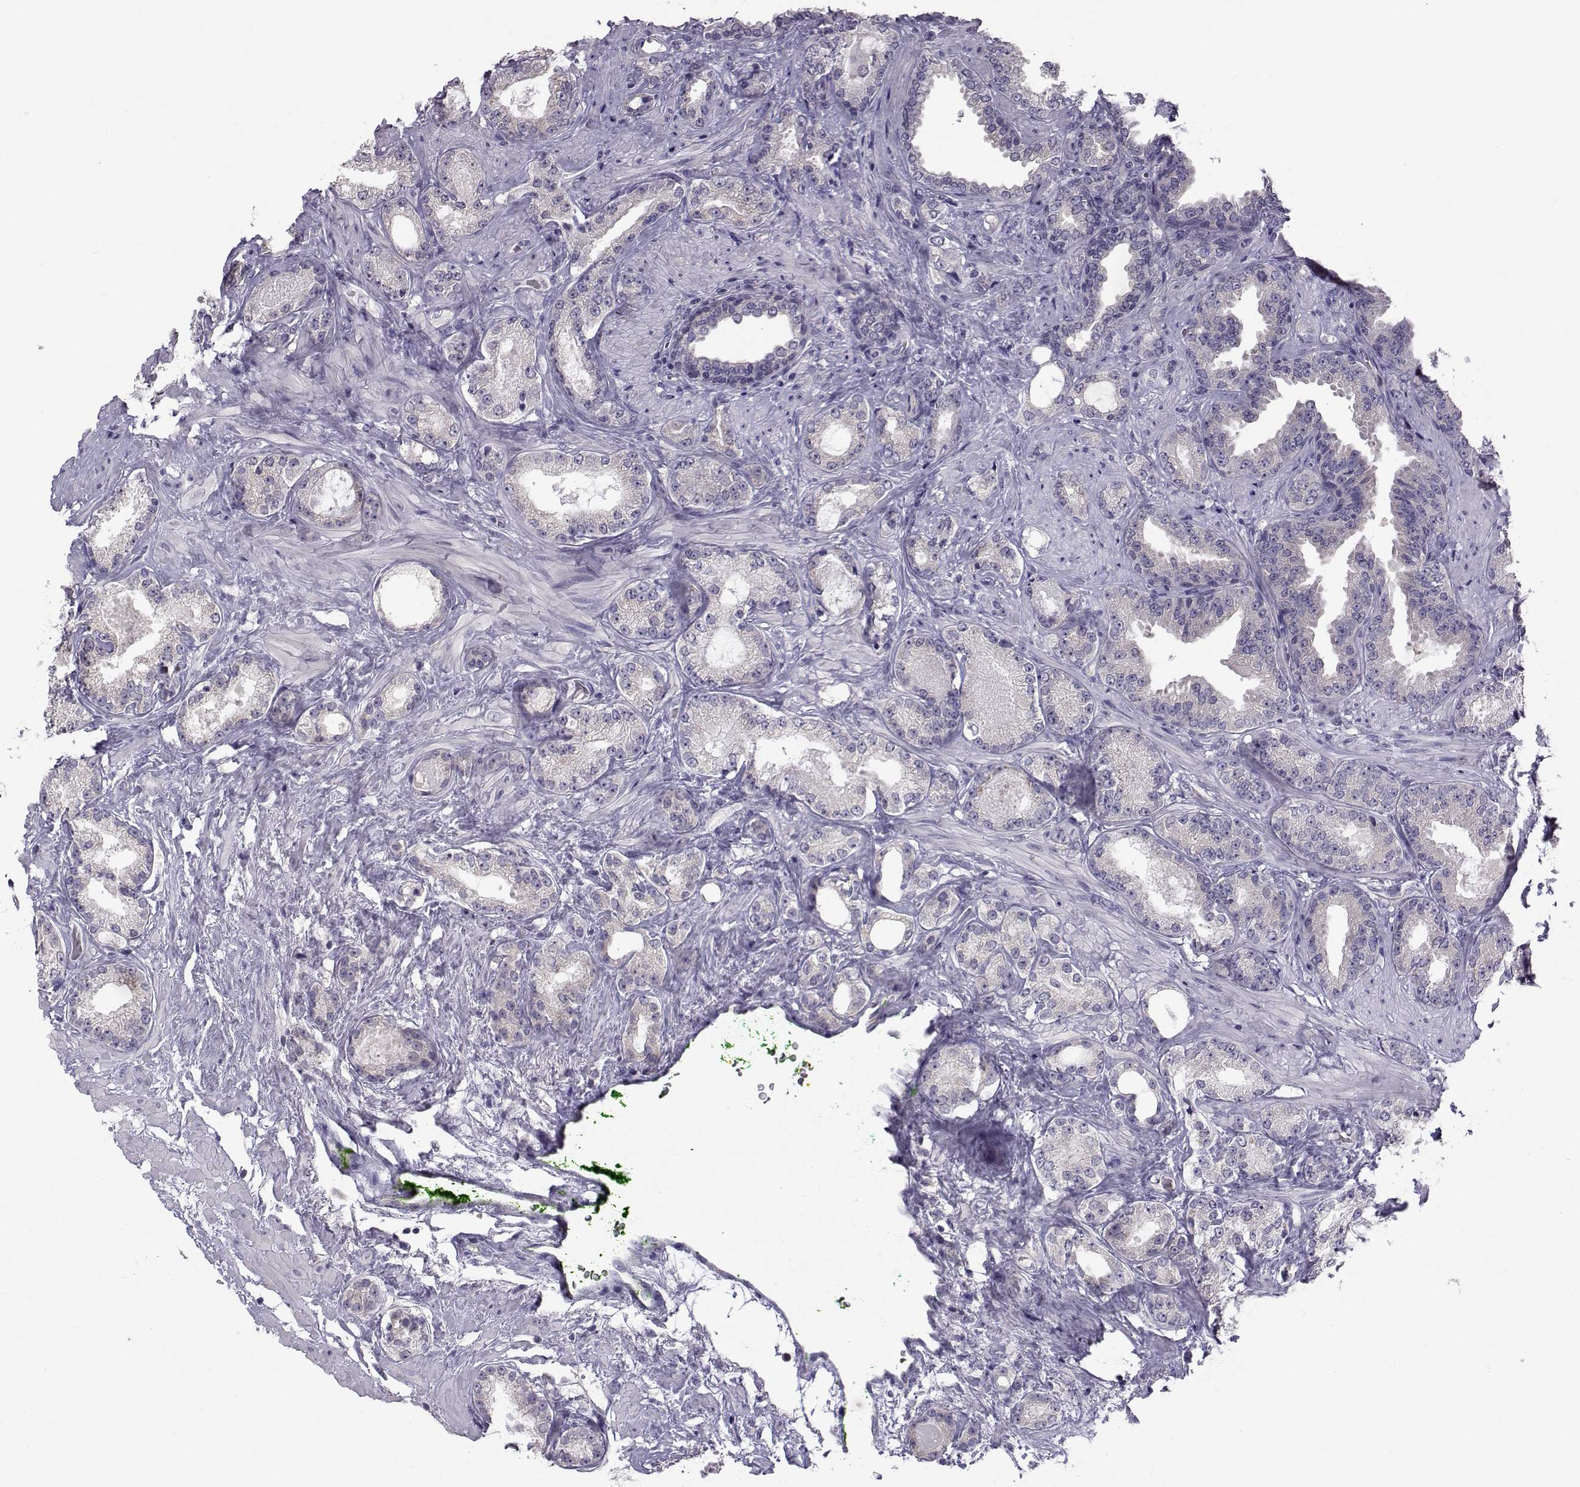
{"staining": {"intensity": "negative", "quantity": "none", "location": "none"}, "tissue": "prostate cancer", "cell_type": "Tumor cells", "image_type": "cancer", "snomed": [{"axis": "morphology", "description": "Adenocarcinoma, Low grade"}, {"axis": "topography", "description": "Prostate"}], "caption": "The immunohistochemistry (IHC) photomicrograph has no significant staining in tumor cells of prostate cancer tissue. (Stains: DAB IHC with hematoxylin counter stain, Microscopy: brightfield microscopy at high magnification).", "gene": "FCAMR", "patient": {"sex": "male", "age": 68}}